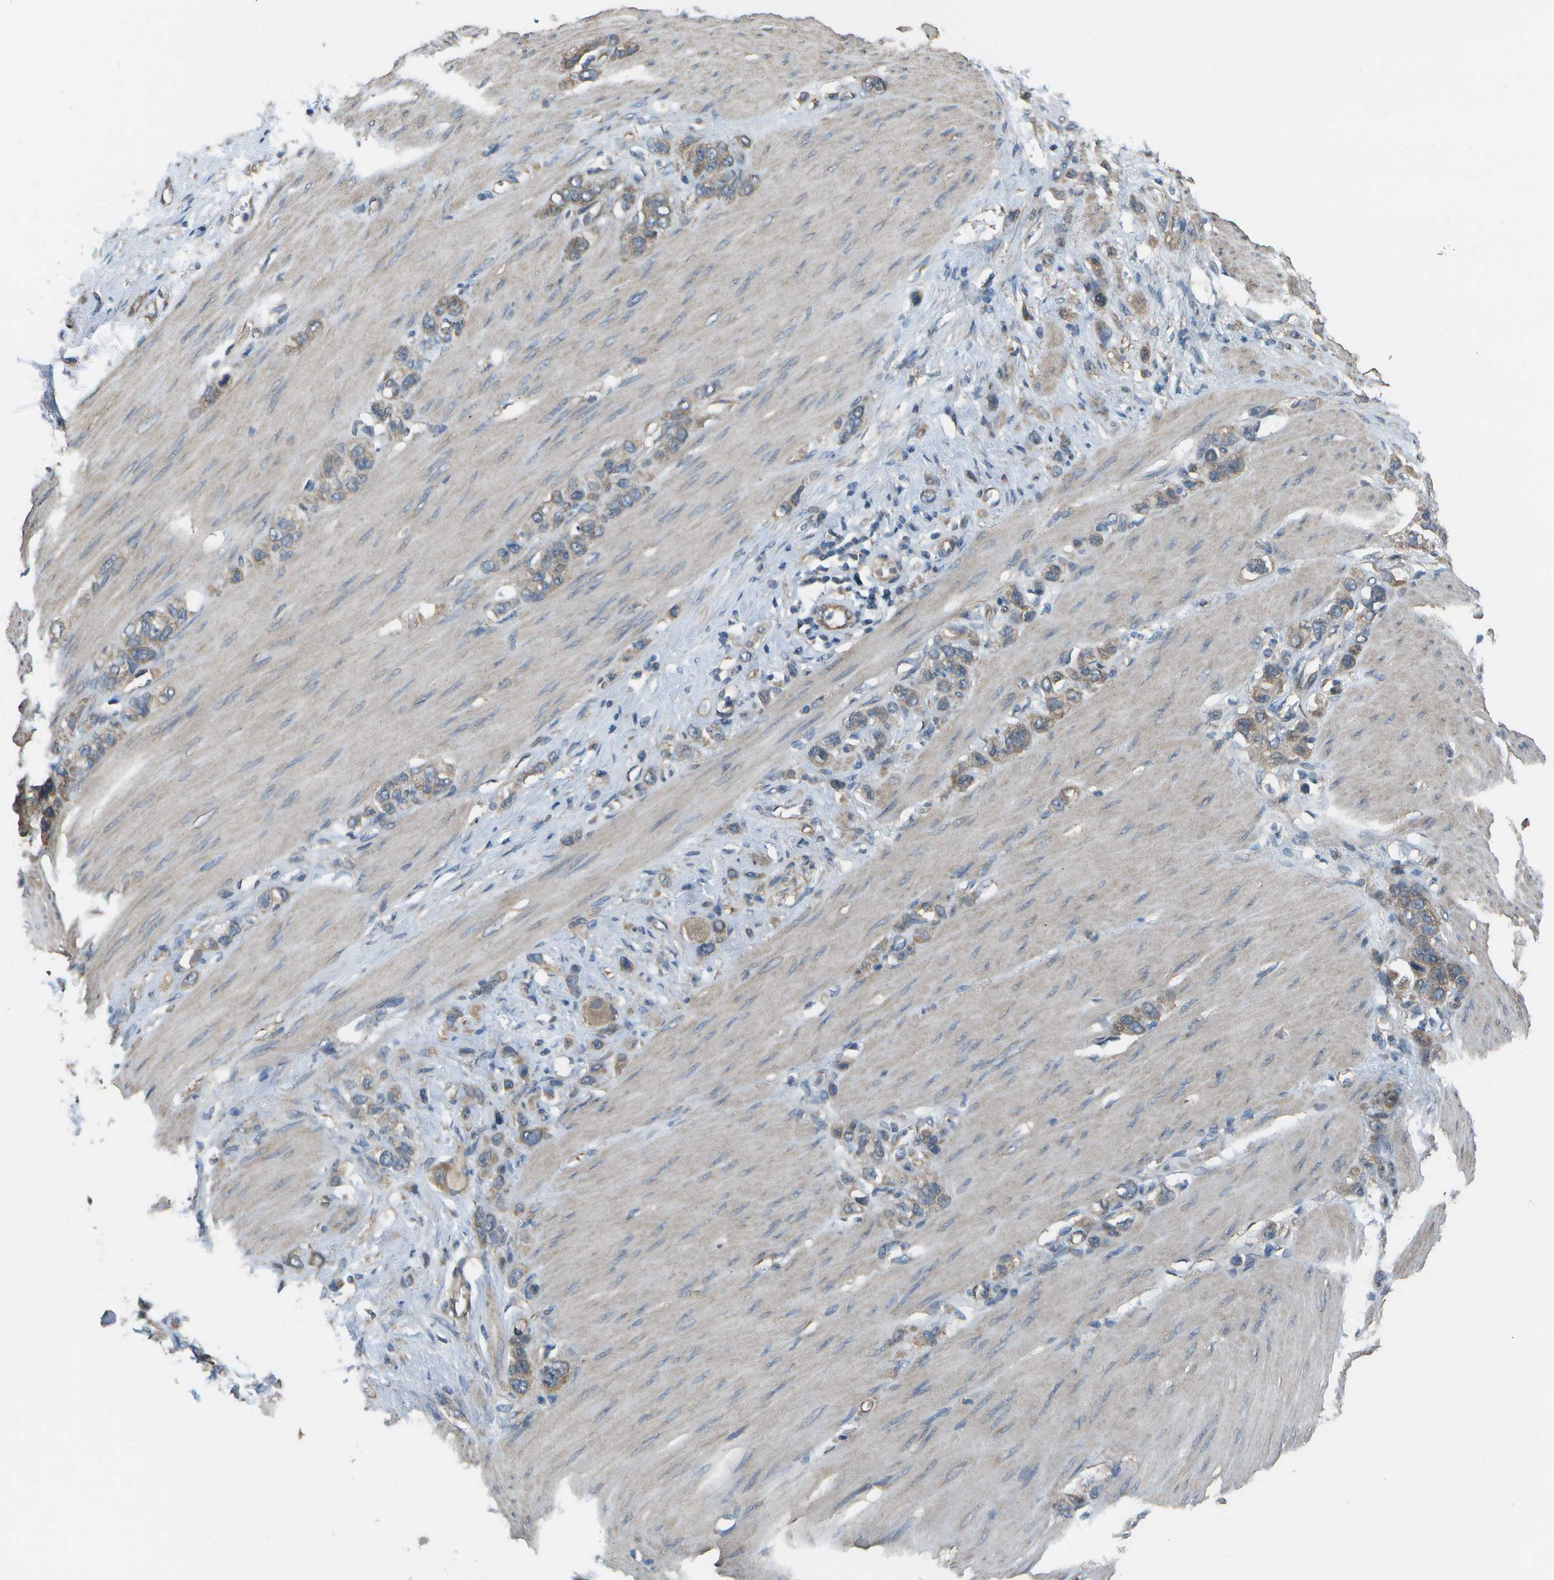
{"staining": {"intensity": "weak", "quantity": ">75%", "location": "cytoplasmic/membranous"}, "tissue": "stomach cancer", "cell_type": "Tumor cells", "image_type": "cancer", "snomed": [{"axis": "morphology", "description": "Adenocarcinoma, NOS"}, {"axis": "morphology", "description": "Adenocarcinoma, High grade"}, {"axis": "topography", "description": "Stomach, upper"}, {"axis": "topography", "description": "Stomach, lower"}], "caption": "Immunohistochemistry (IHC) (DAB (3,3'-diaminobenzidine)) staining of human high-grade adenocarcinoma (stomach) demonstrates weak cytoplasmic/membranous protein staining in approximately >75% of tumor cells.", "gene": "CLNS1A", "patient": {"sex": "female", "age": 65}}